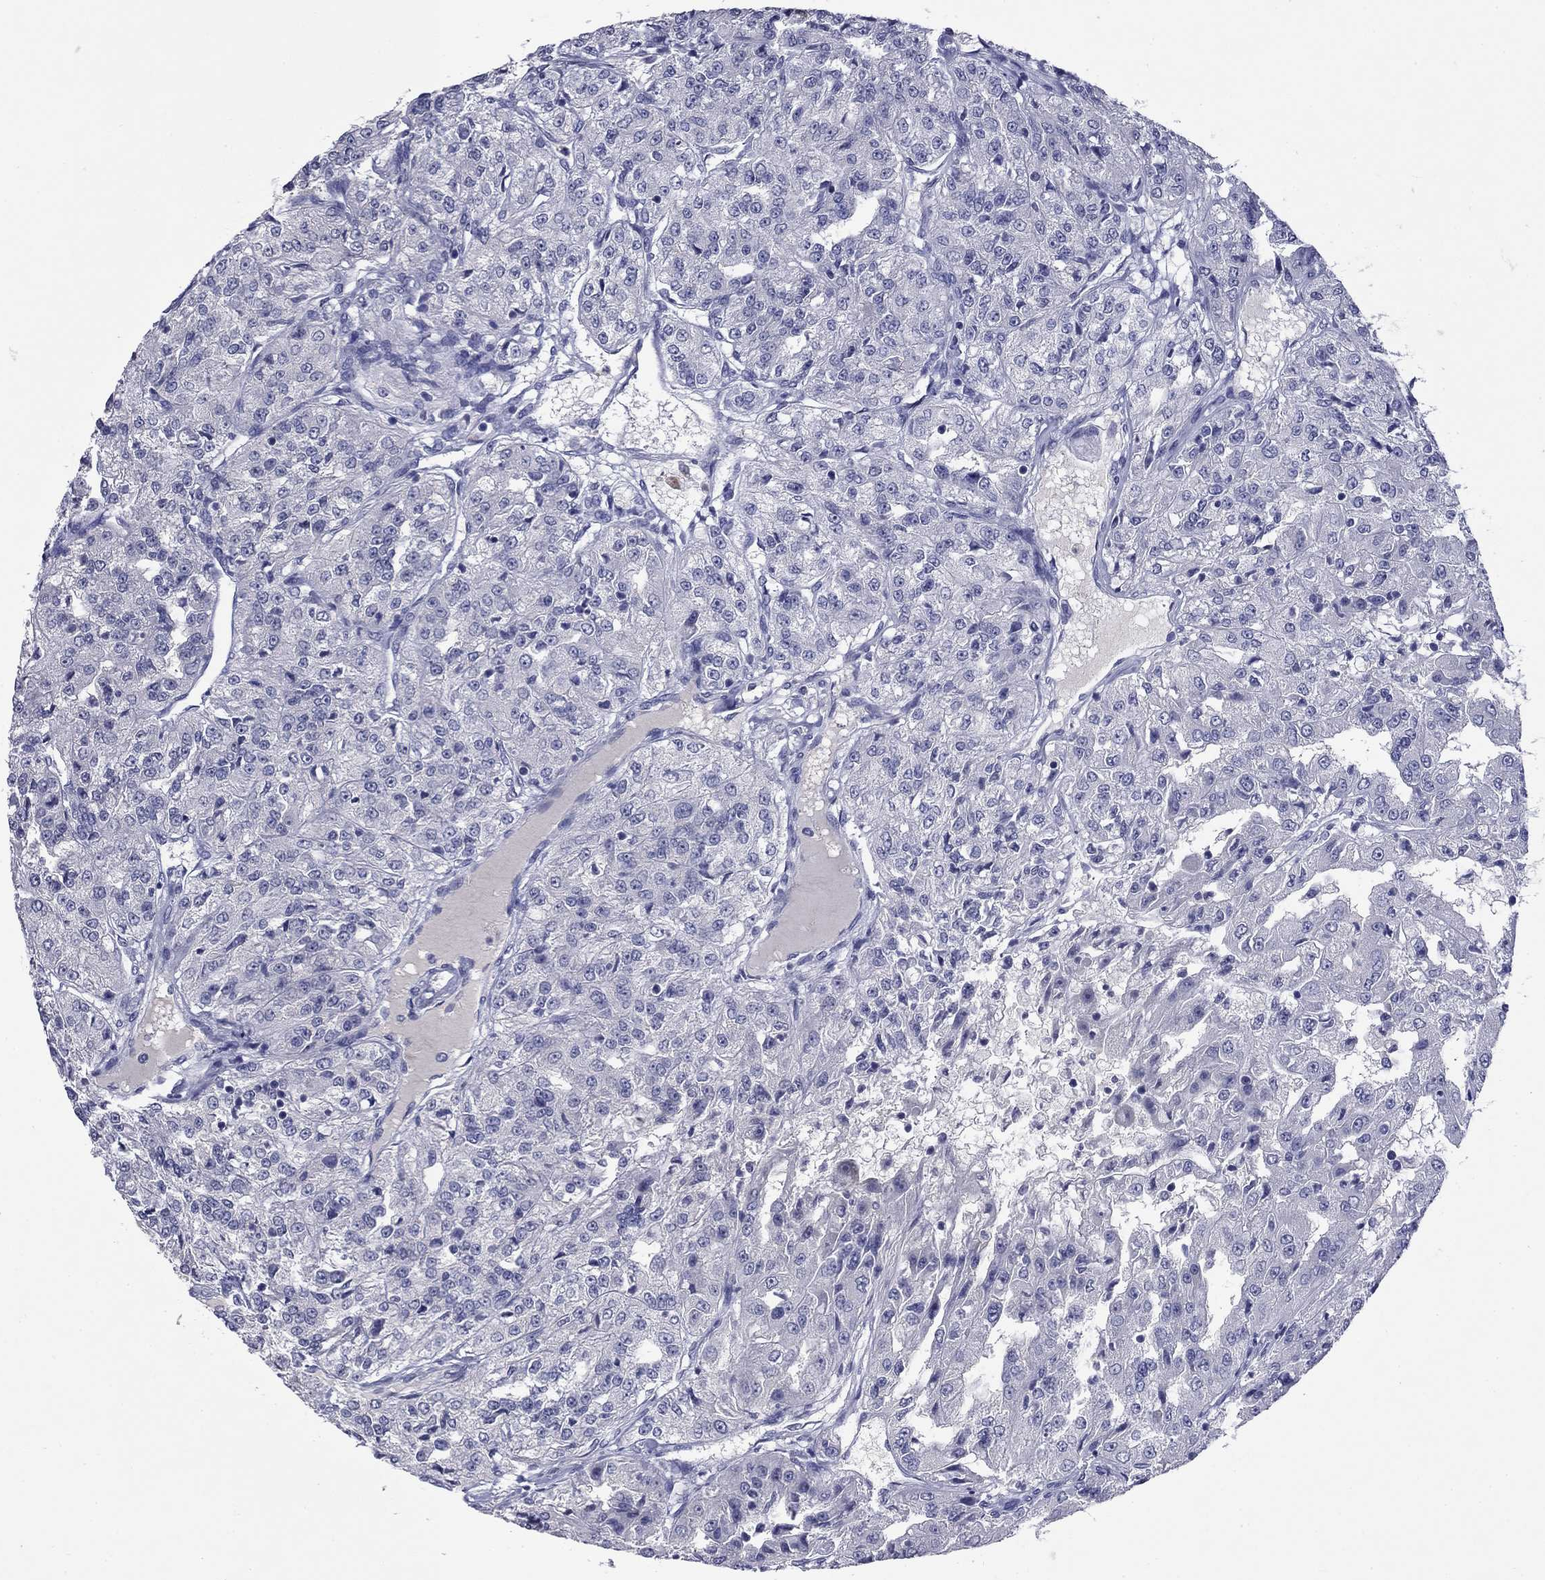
{"staining": {"intensity": "negative", "quantity": "none", "location": "none"}, "tissue": "renal cancer", "cell_type": "Tumor cells", "image_type": "cancer", "snomed": [{"axis": "morphology", "description": "Adenocarcinoma, NOS"}, {"axis": "topography", "description": "Kidney"}], "caption": "The photomicrograph displays no staining of tumor cells in renal cancer.", "gene": "CFAP119", "patient": {"sex": "female", "age": 63}}